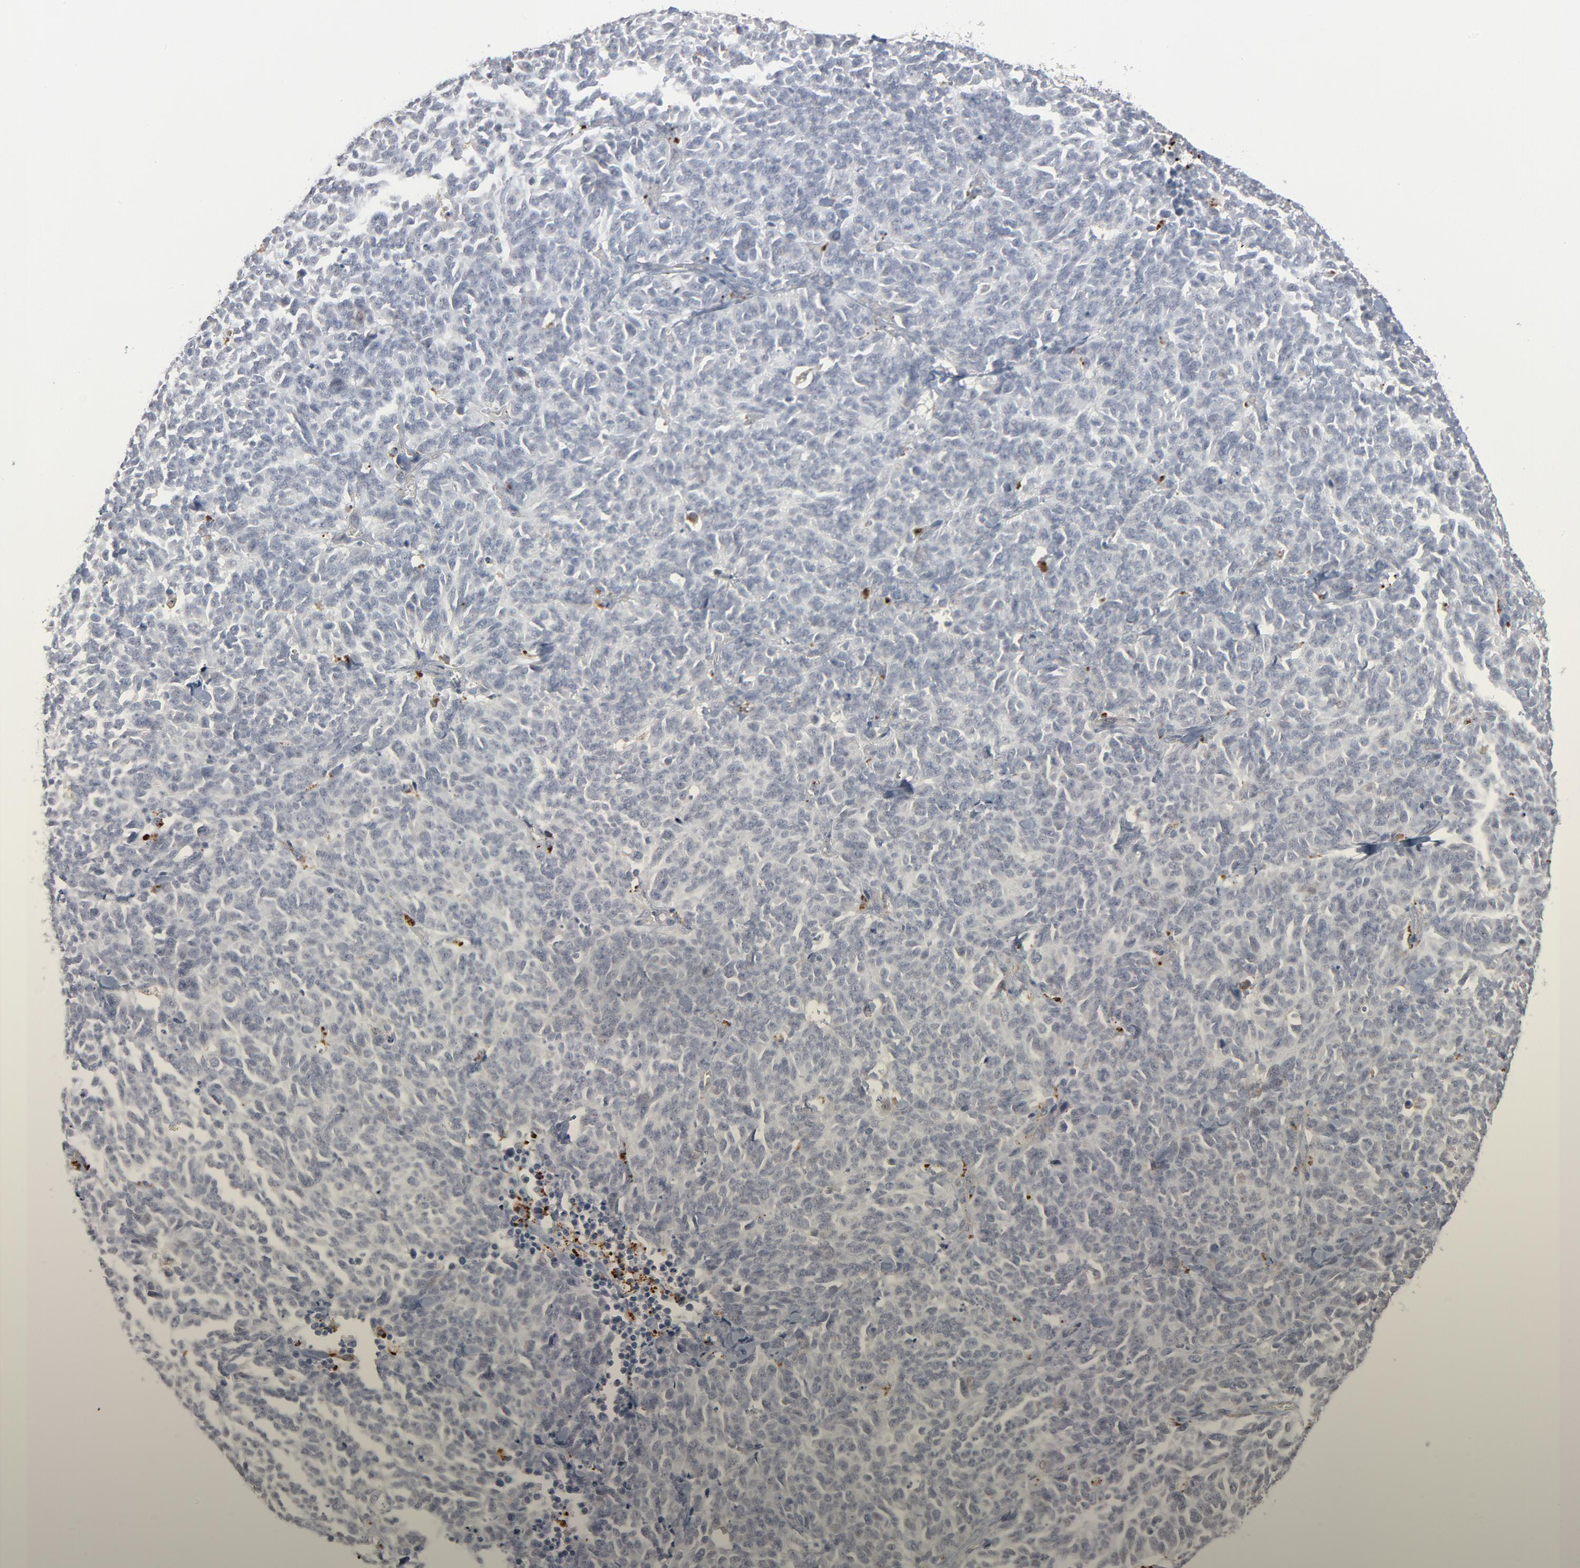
{"staining": {"intensity": "negative", "quantity": "none", "location": "none"}, "tissue": "lung cancer", "cell_type": "Tumor cells", "image_type": "cancer", "snomed": [{"axis": "morphology", "description": "Neoplasm, malignant, NOS"}, {"axis": "topography", "description": "Lung"}], "caption": "Micrograph shows no protein staining in tumor cells of lung cancer (malignant neoplasm) tissue.", "gene": "POMT2", "patient": {"sex": "female", "age": 58}}